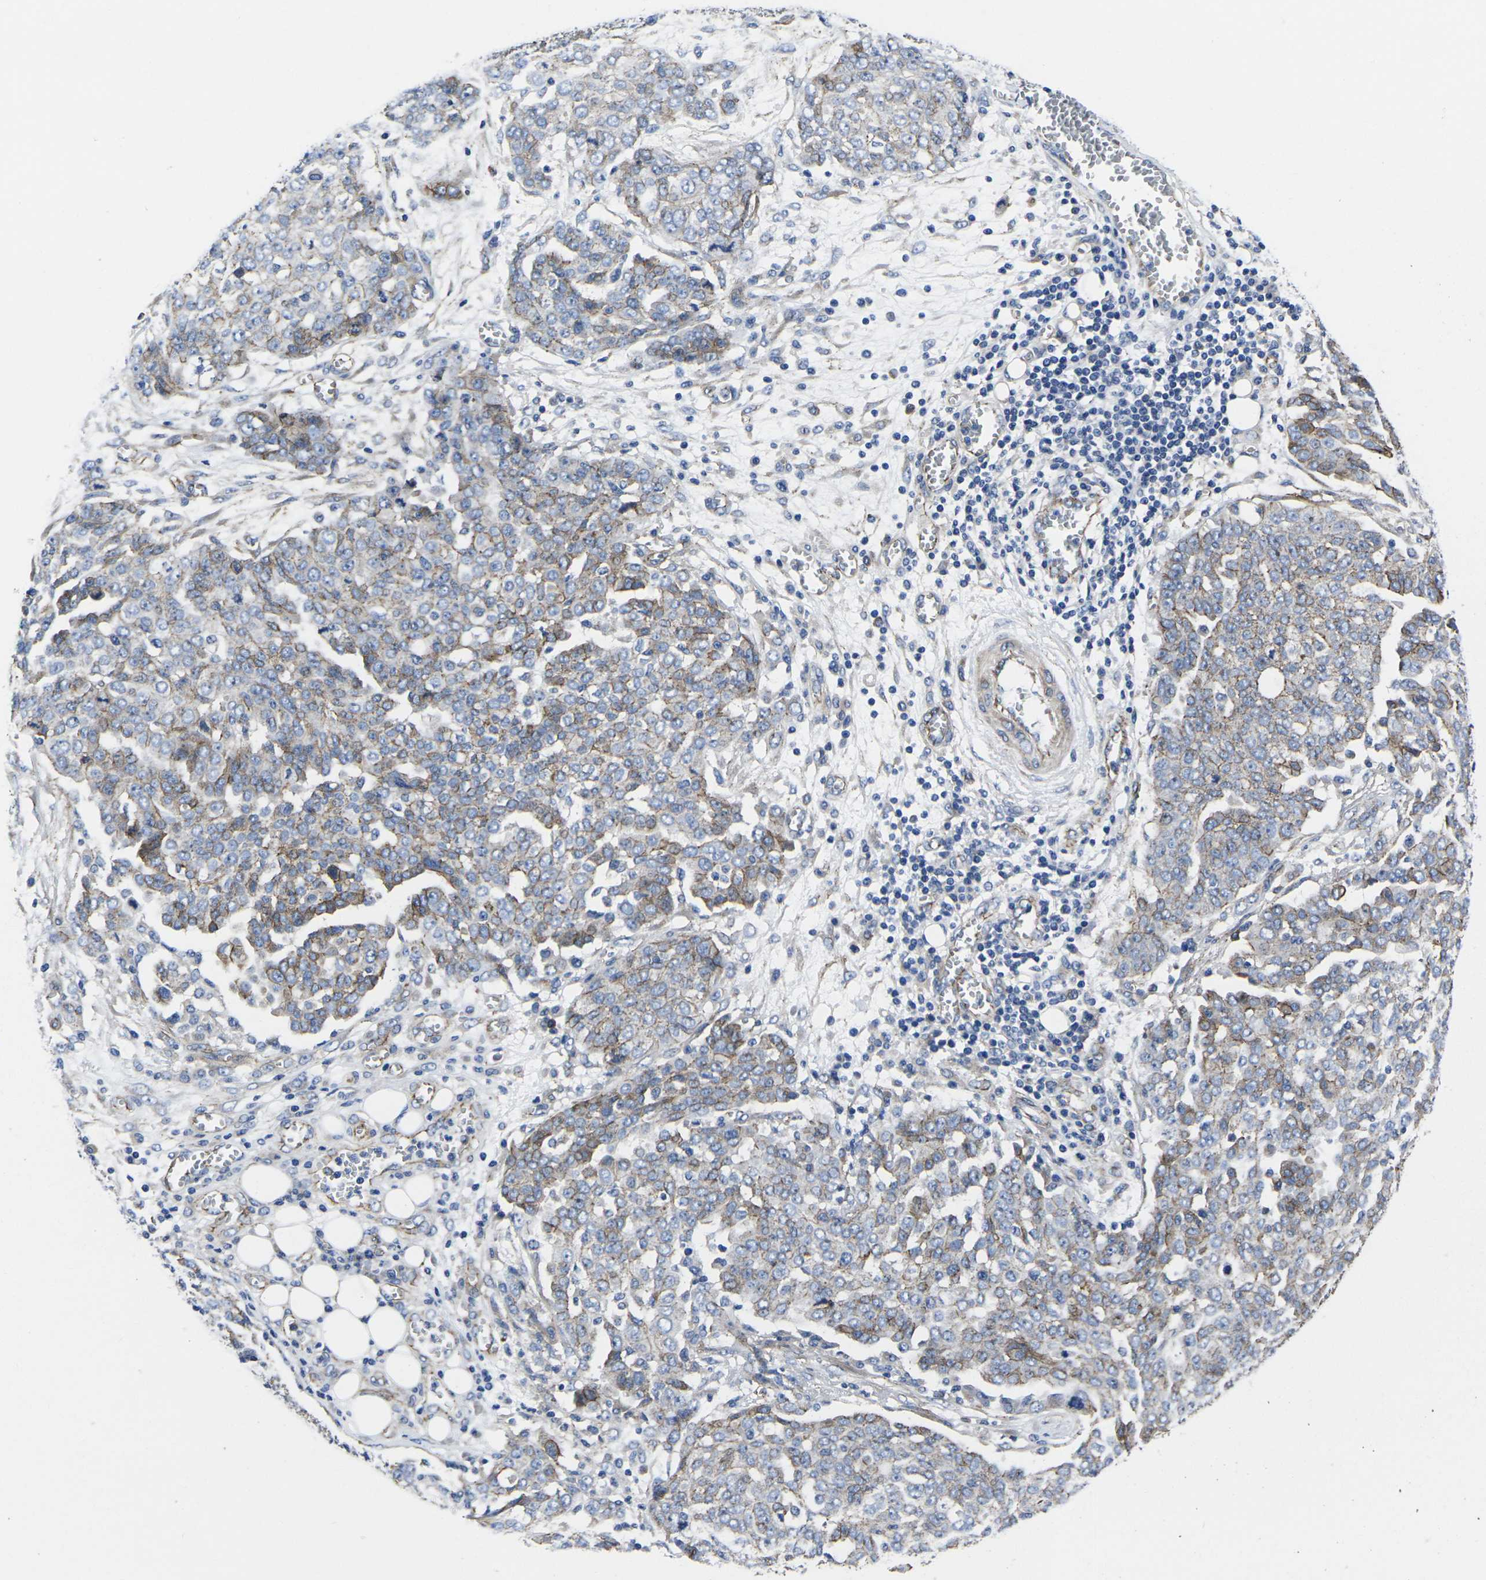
{"staining": {"intensity": "moderate", "quantity": "25%-75%", "location": "cytoplasmic/membranous"}, "tissue": "ovarian cancer", "cell_type": "Tumor cells", "image_type": "cancer", "snomed": [{"axis": "morphology", "description": "Cystadenocarcinoma, serous, NOS"}, {"axis": "topography", "description": "Soft tissue"}, {"axis": "topography", "description": "Ovary"}], "caption": "This histopathology image exhibits IHC staining of human ovarian cancer, with medium moderate cytoplasmic/membranous positivity in about 25%-75% of tumor cells.", "gene": "NUMB", "patient": {"sex": "female", "age": 57}}